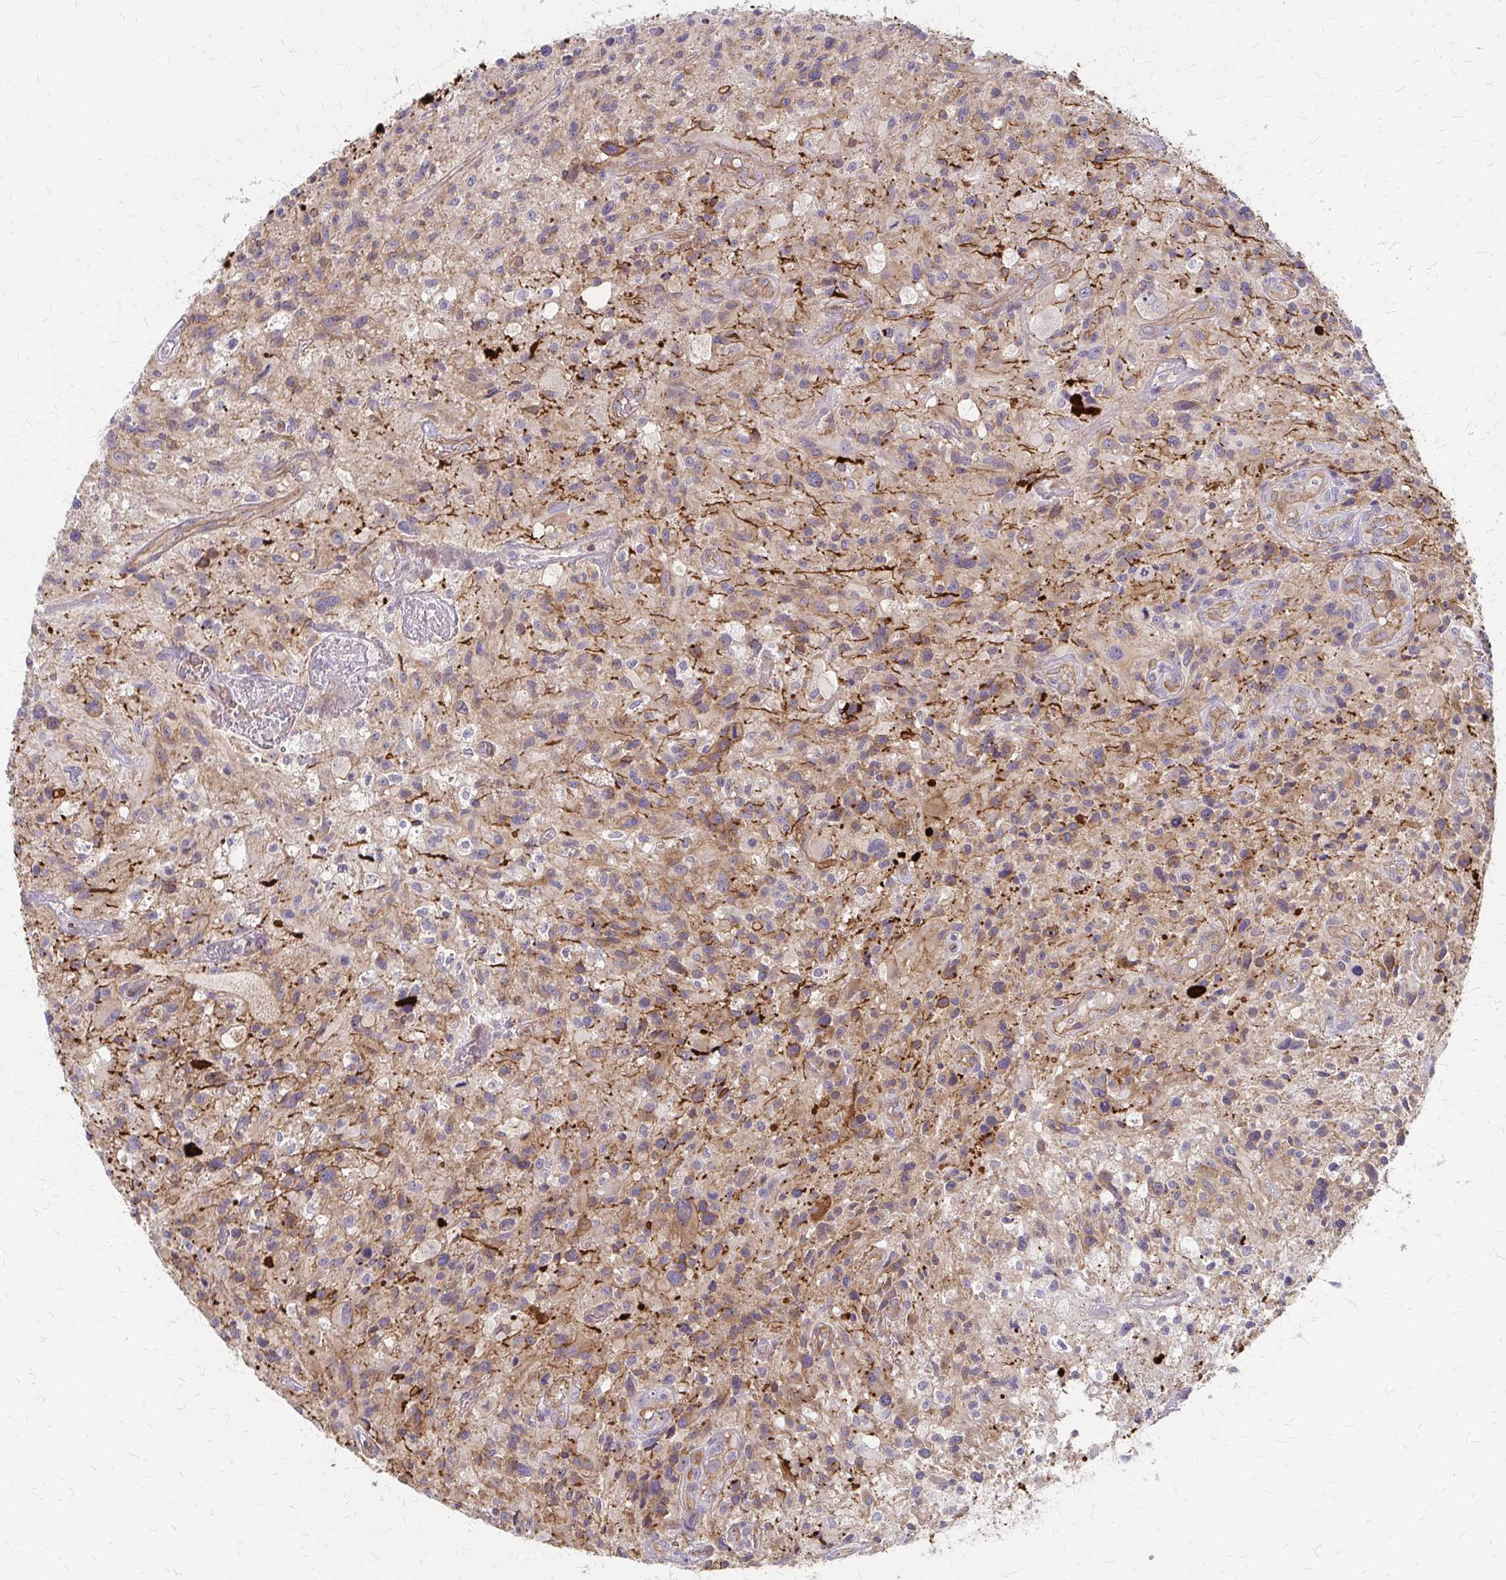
{"staining": {"intensity": "weak", "quantity": "25%-75%", "location": "cytoplasmic/membranous"}, "tissue": "glioma", "cell_type": "Tumor cells", "image_type": "cancer", "snomed": [{"axis": "morphology", "description": "Glioma, malignant, High grade"}, {"axis": "topography", "description": "Brain"}], "caption": "DAB immunohistochemical staining of glioma reveals weak cytoplasmic/membranous protein positivity in about 25%-75% of tumor cells.", "gene": "ZNF383", "patient": {"sex": "male", "age": 63}}